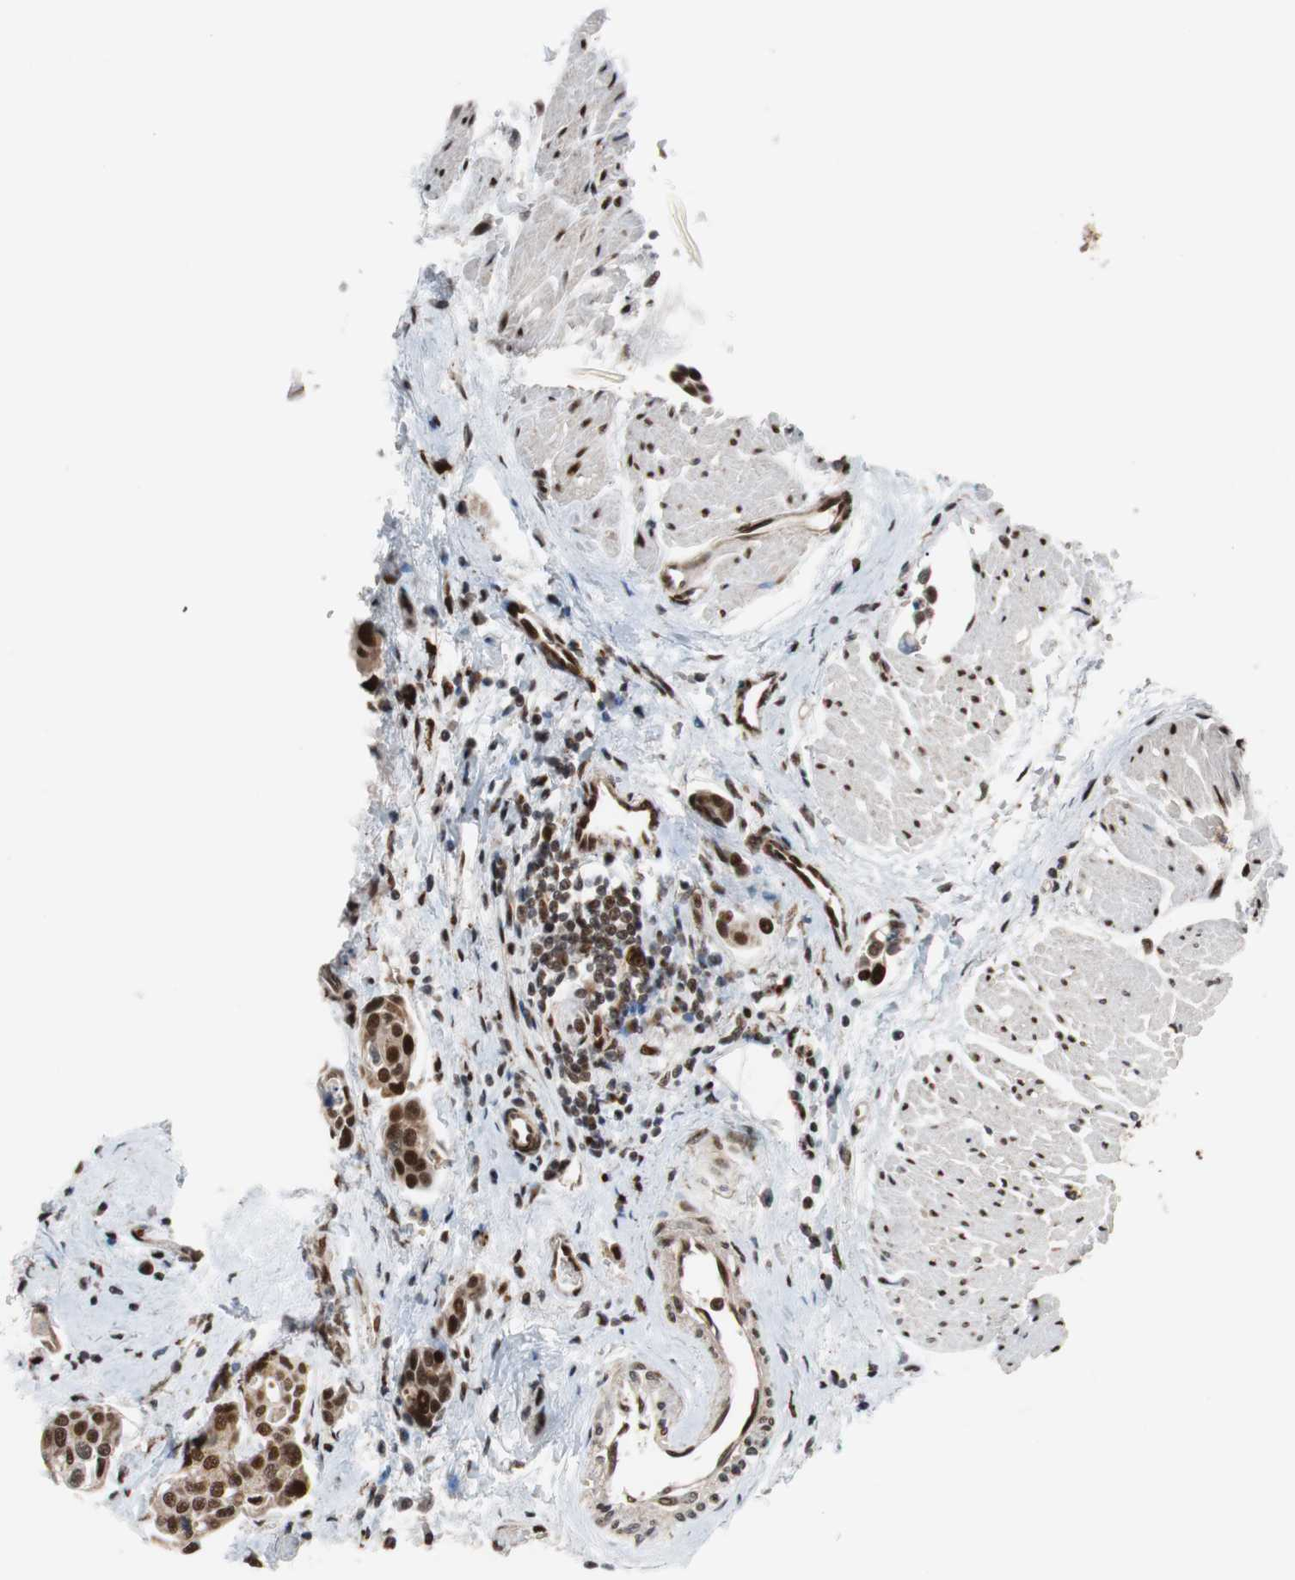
{"staining": {"intensity": "strong", "quantity": ">75%", "location": "nuclear"}, "tissue": "urothelial cancer", "cell_type": "Tumor cells", "image_type": "cancer", "snomed": [{"axis": "morphology", "description": "Urothelial carcinoma, High grade"}, {"axis": "topography", "description": "Urinary bladder"}], "caption": "Strong nuclear protein expression is identified in approximately >75% of tumor cells in high-grade urothelial carcinoma.", "gene": "NBL1", "patient": {"sex": "male", "age": 78}}